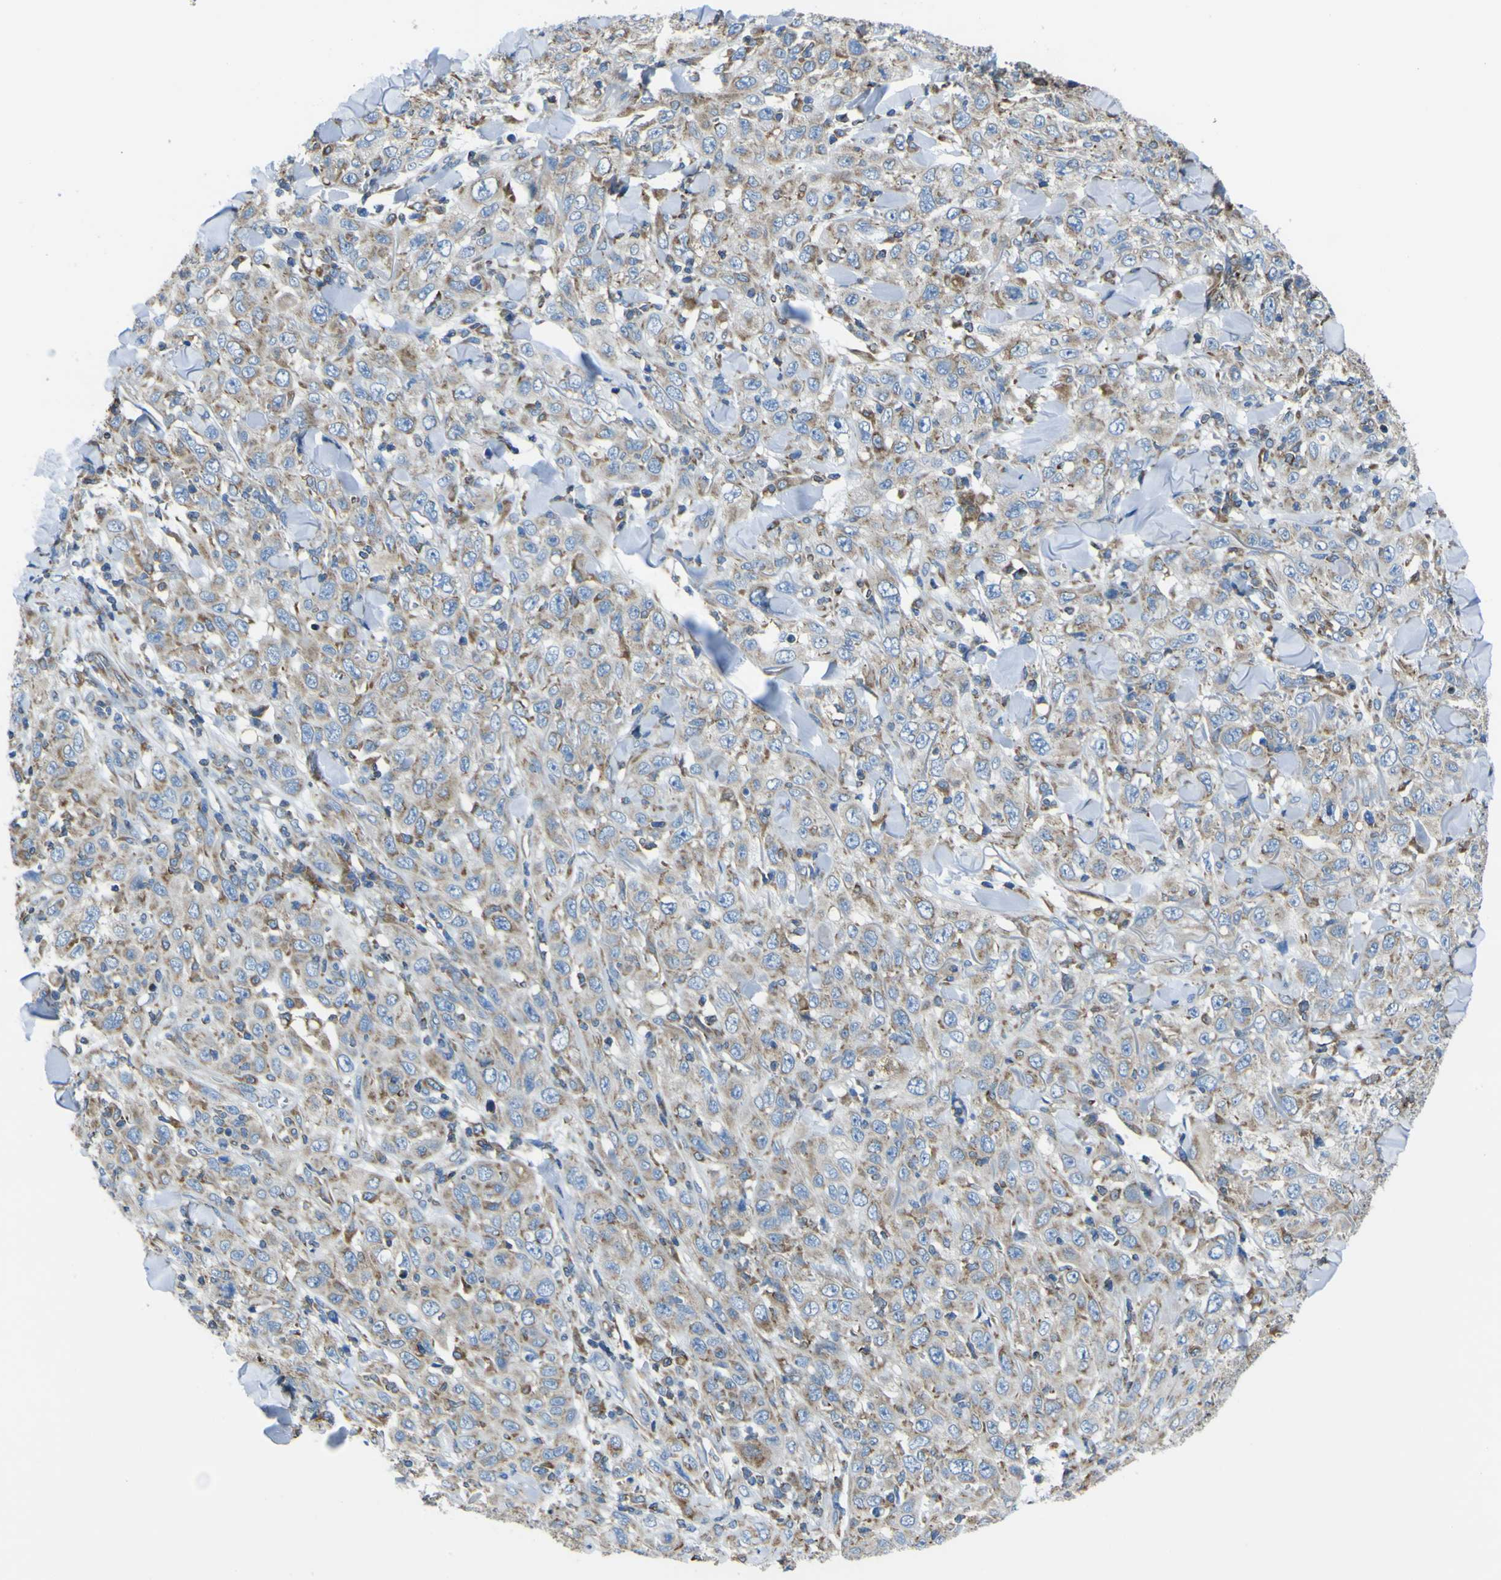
{"staining": {"intensity": "weak", "quantity": ">75%", "location": "cytoplasmic/membranous"}, "tissue": "skin cancer", "cell_type": "Tumor cells", "image_type": "cancer", "snomed": [{"axis": "morphology", "description": "Squamous cell carcinoma, NOS"}, {"axis": "topography", "description": "Skin"}], "caption": "This is a histology image of immunohistochemistry (IHC) staining of skin cancer (squamous cell carcinoma), which shows weak staining in the cytoplasmic/membranous of tumor cells.", "gene": "STIM1", "patient": {"sex": "female", "age": 88}}